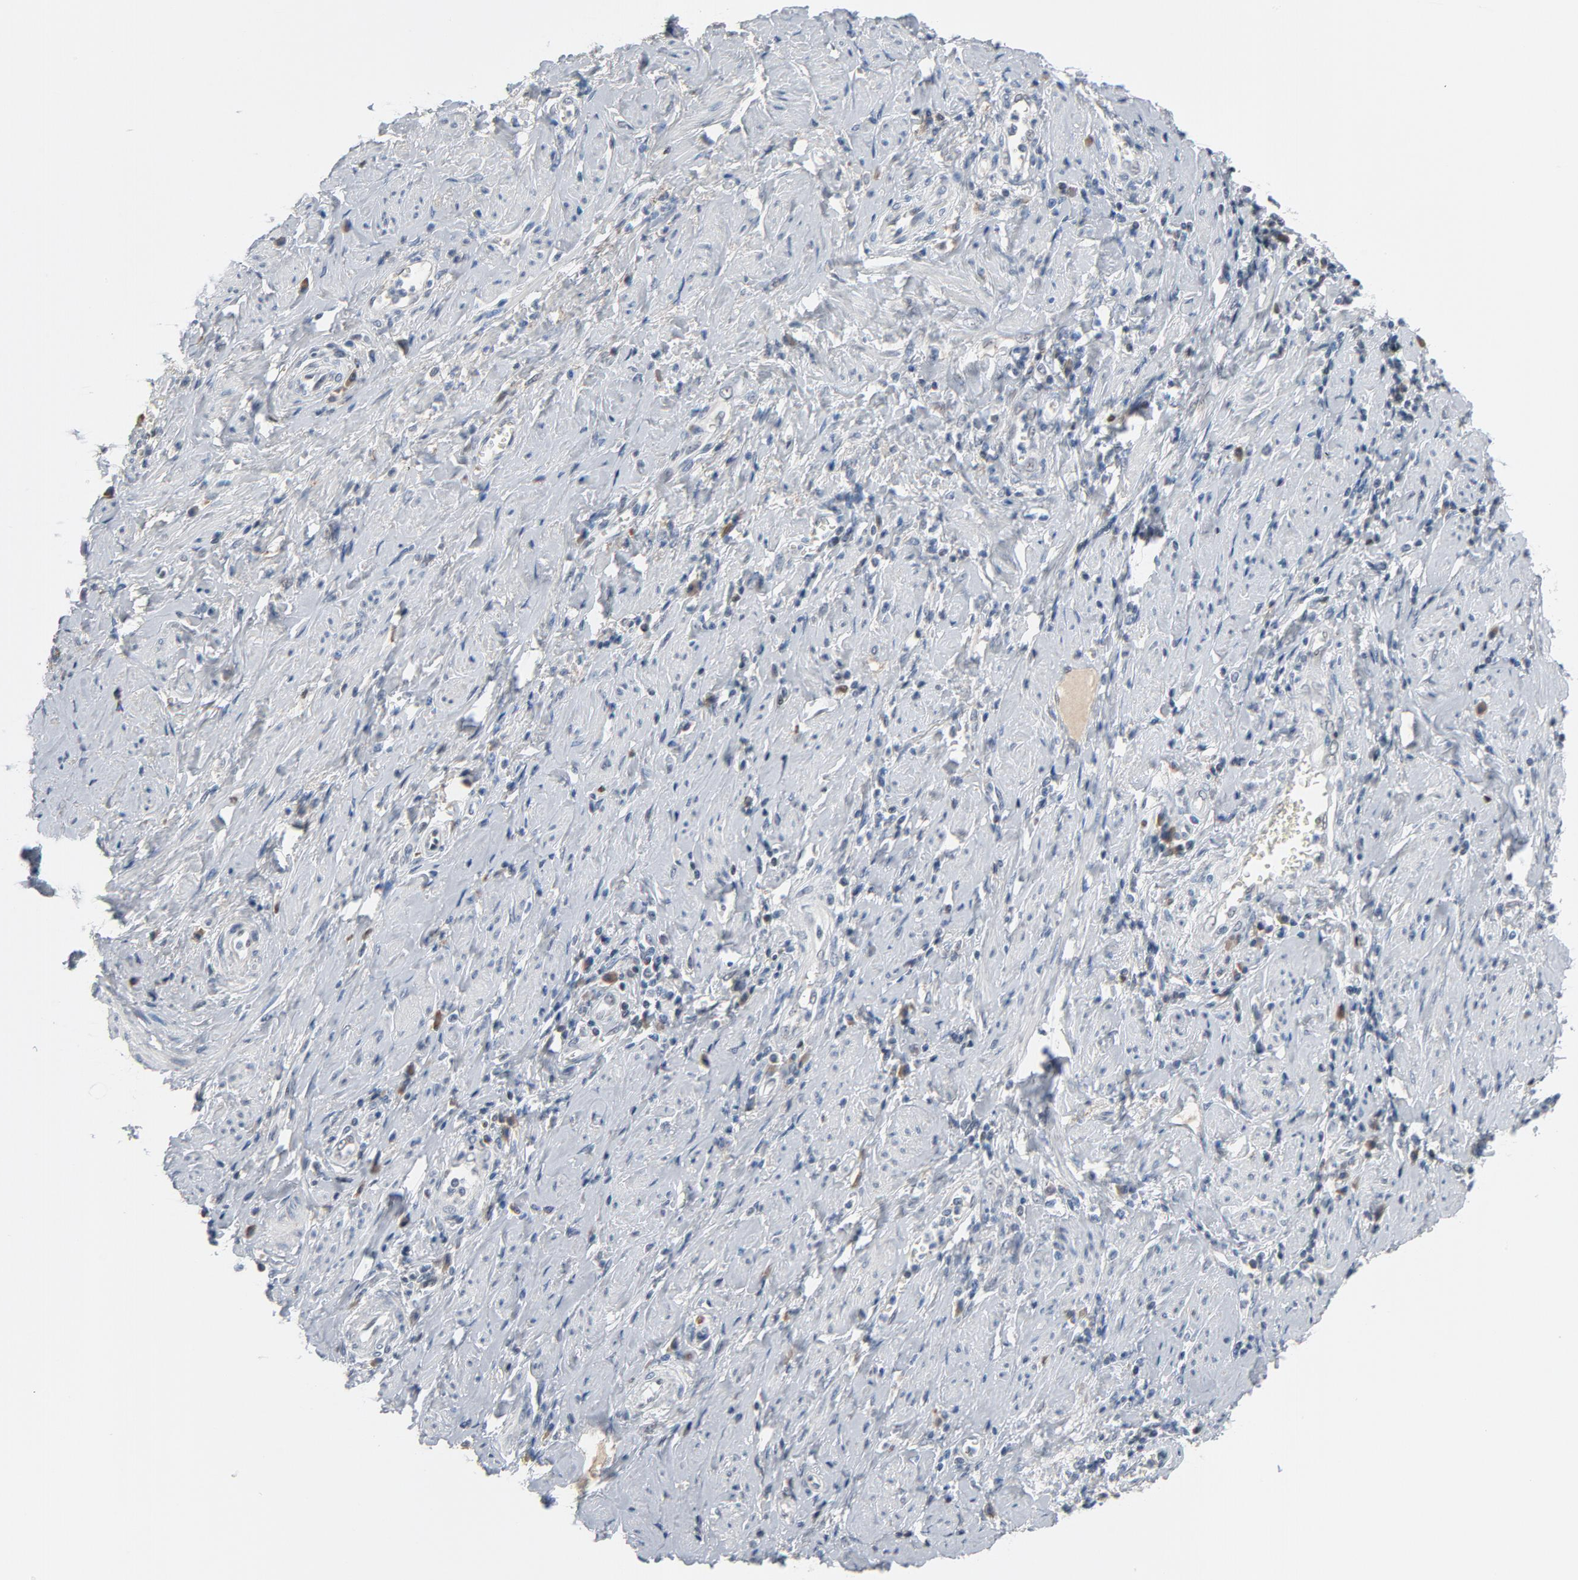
{"staining": {"intensity": "negative", "quantity": "none", "location": "none"}, "tissue": "cervical cancer", "cell_type": "Tumor cells", "image_type": "cancer", "snomed": [{"axis": "morphology", "description": "Squamous cell carcinoma, NOS"}, {"axis": "topography", "description": "Cervix"}], "caption": "There is no significant expression in tumor cells of cervical cancer (squamous cell carcinoma).", "gene": "FOXP1", "patient": {"sex": "female", "age": 53}}